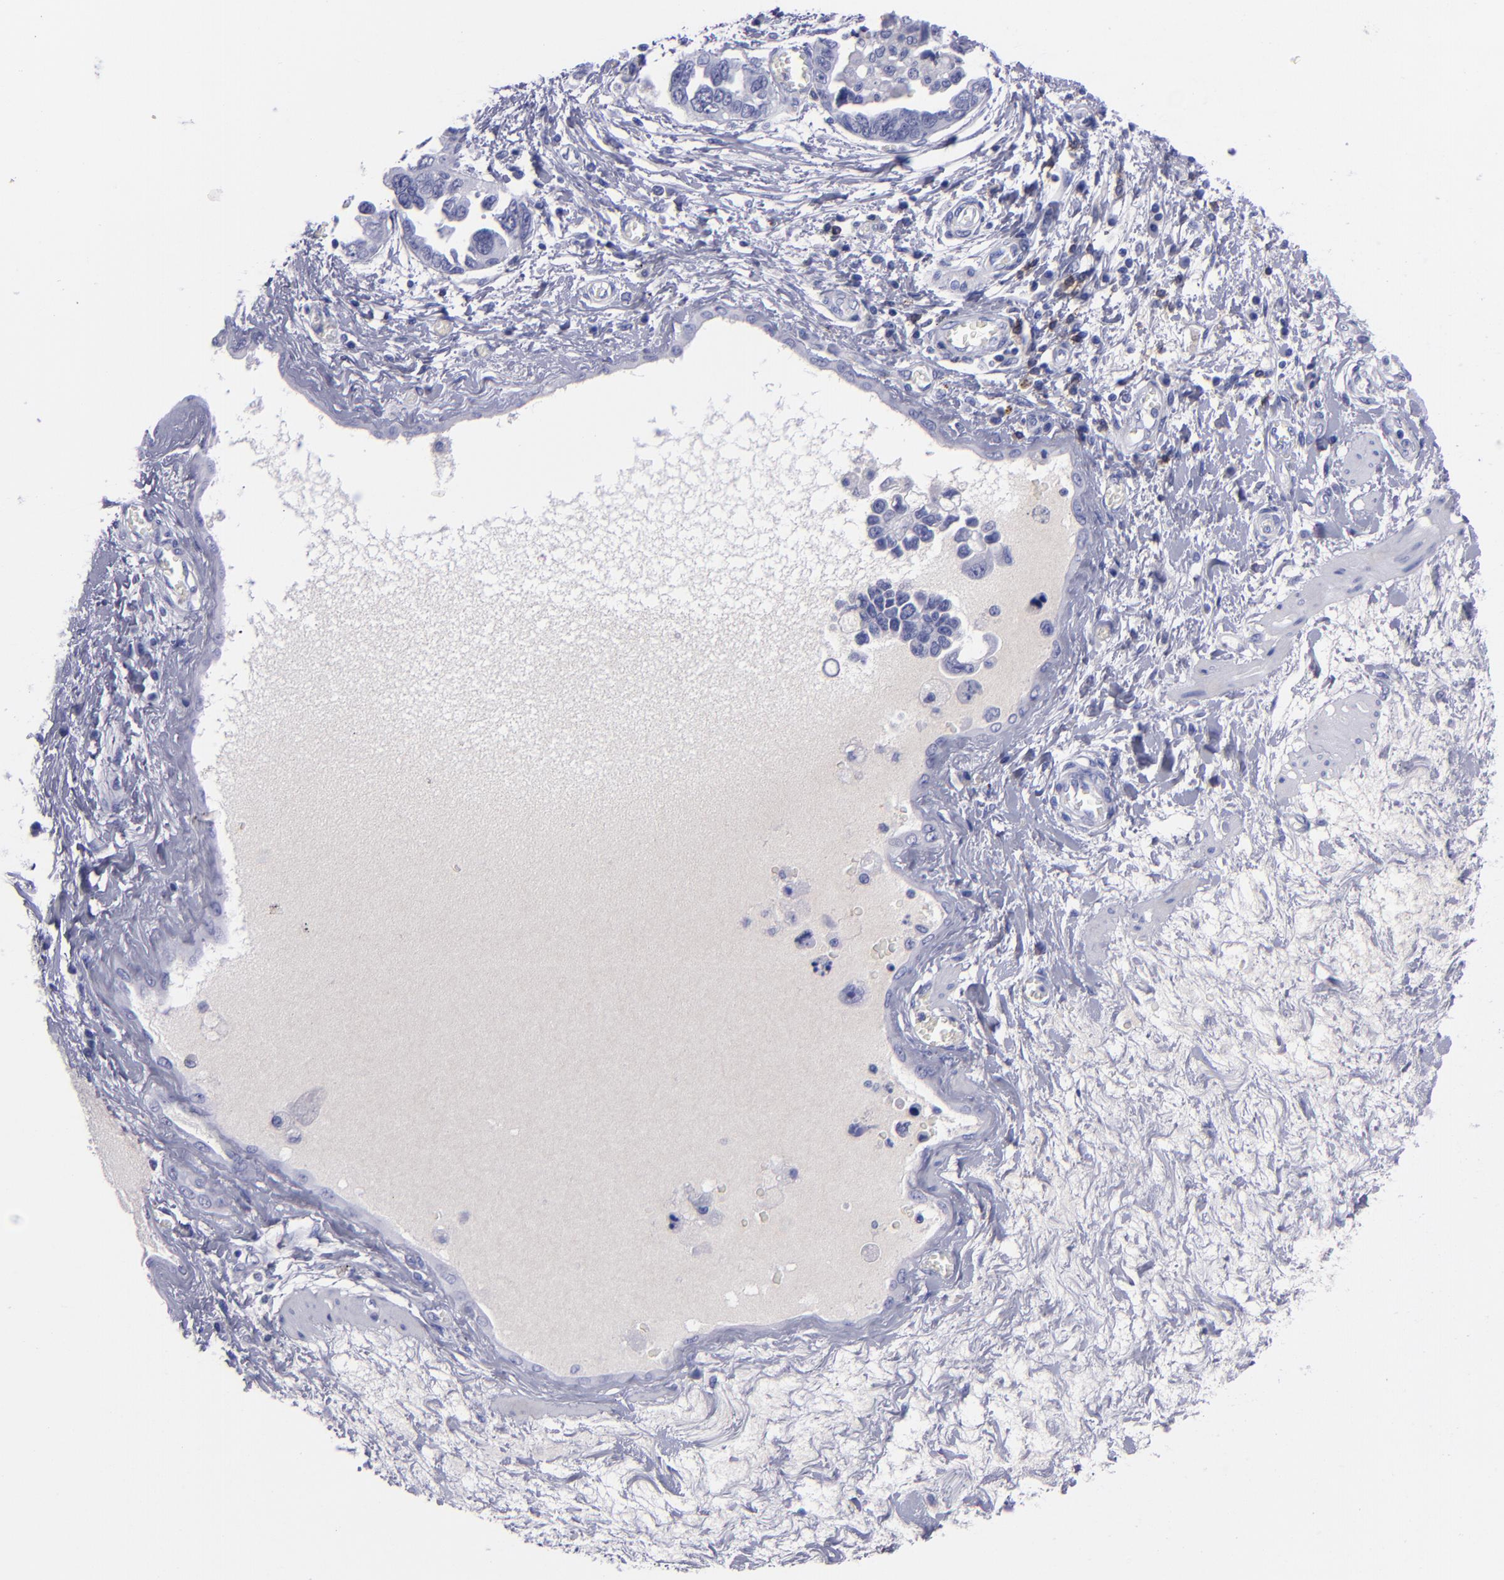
{"staining": {"intensity": "negative", "quantity": "none", "location": "none"}, "tissue": "ovarian cancer", "cell_type": "Tumor cells", "image_type": "cancer", "snomed": [{"axis": "morphology", "description": "Cystadenocarcinoma, serous, NOS"}, {"axis": "topography", "description": "Ovary"}], "caption": "IHC of ovarian cancer (serous cystadenocarcinoma) shows no expression in tumor cells. The staining was performed using DAB to visualize the protein expression in brown, while the nuclei were stained in blue with hematoxylin (Magnification: 20x).", "gene": "CD37", "patient": {"sex": "female", "age": 63}}